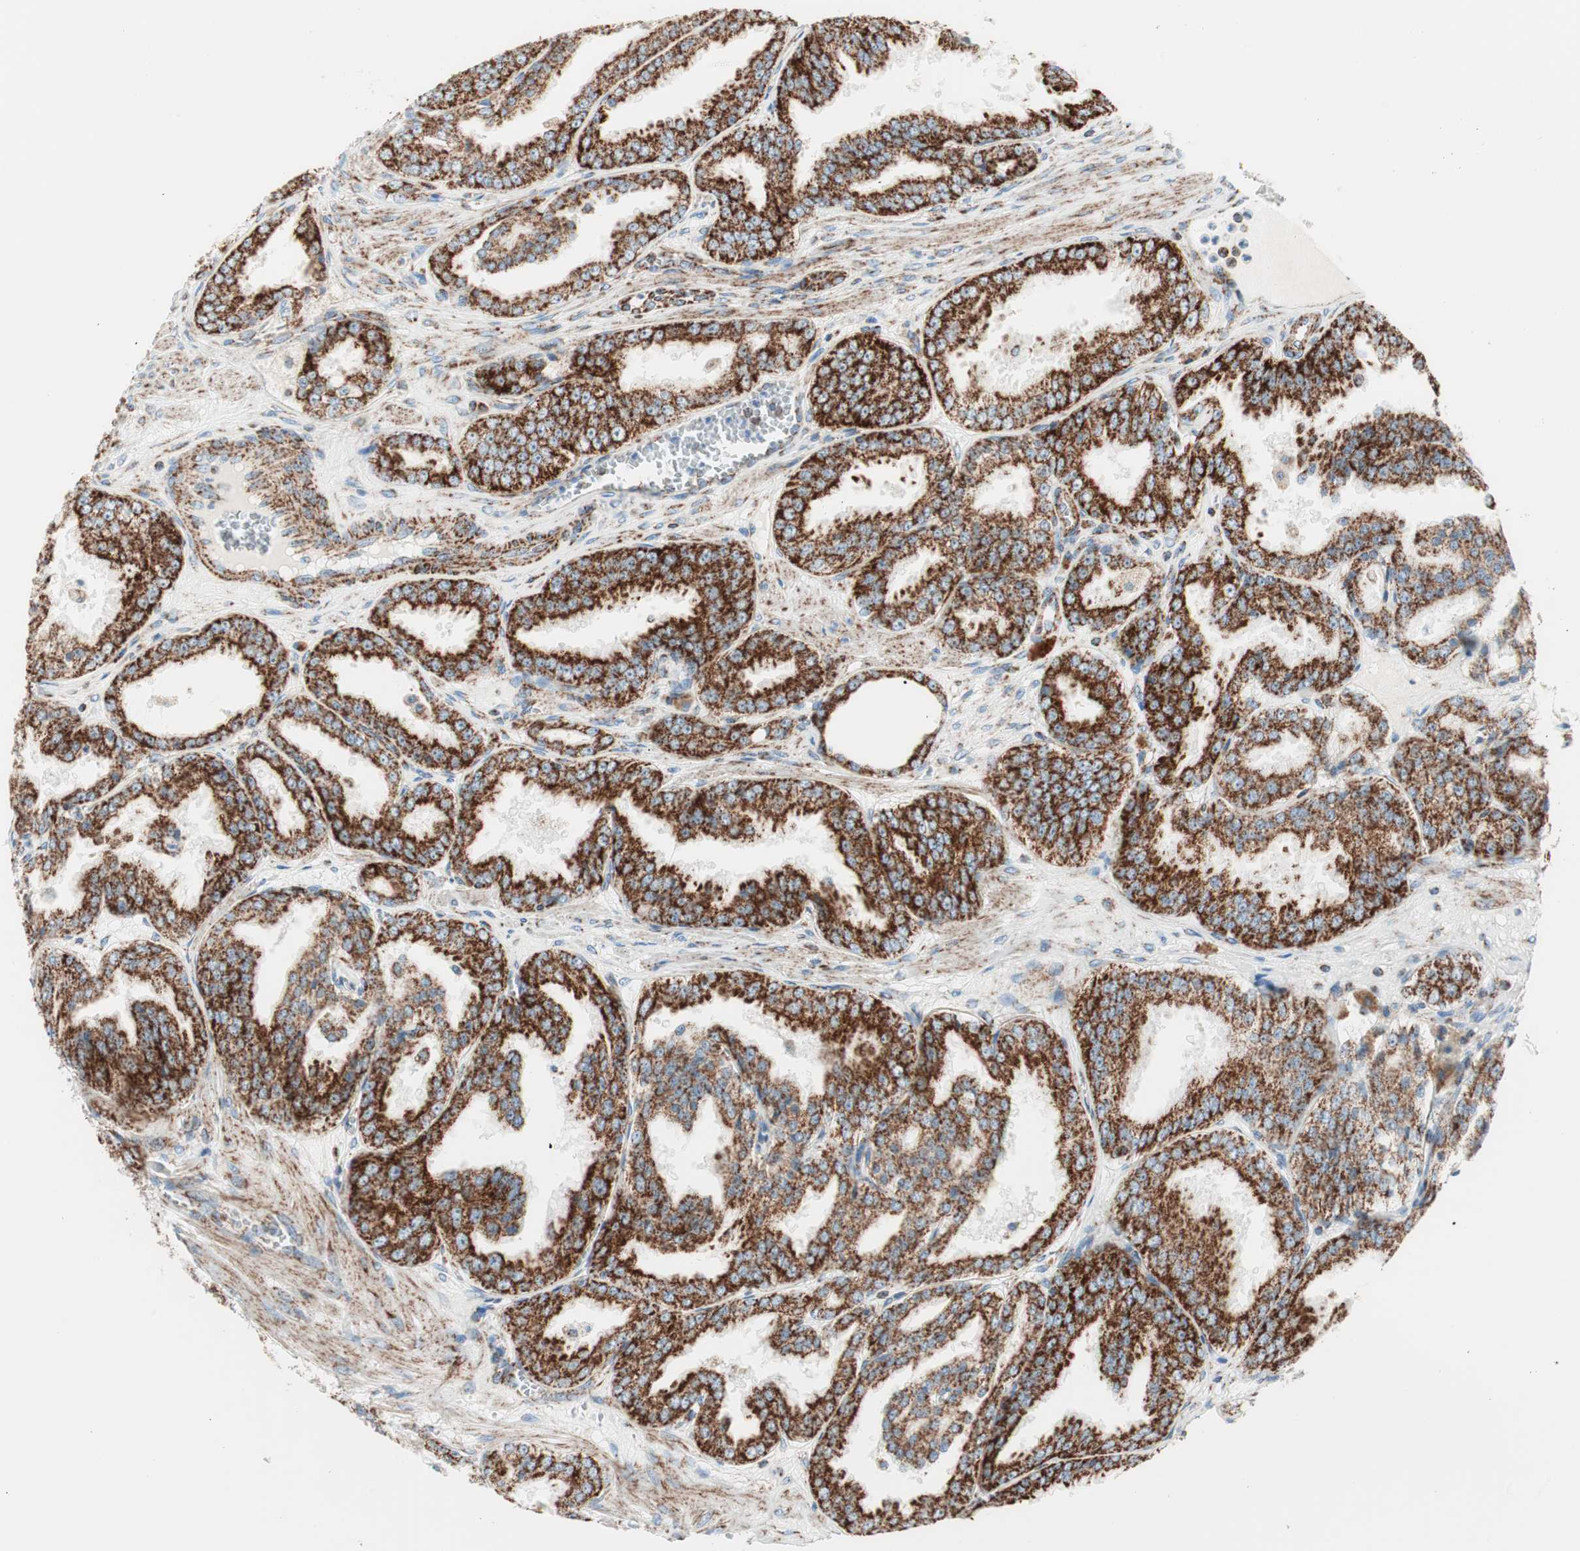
{"staining": {"intensity": "strong", "quantity": ">75%", "location": "cytoplasmic/membranous"}, "tissue": "prostate cancer", "cell_type": "Tumor cells", "image_type": "cancer", "snomed": [{"axis": "morphology", "description": "Adenocarcinoma, High grade"}, {"axis": "topography", "description": "Prostate"}], "caption": "Immunohistochemical staining of prostate cancer displays strong cytoplasmic/membranous protein staining in approximately >75% of tumor cells.", "gene": "TOMM20", "patient": {"sex": "male", "age": 61}}